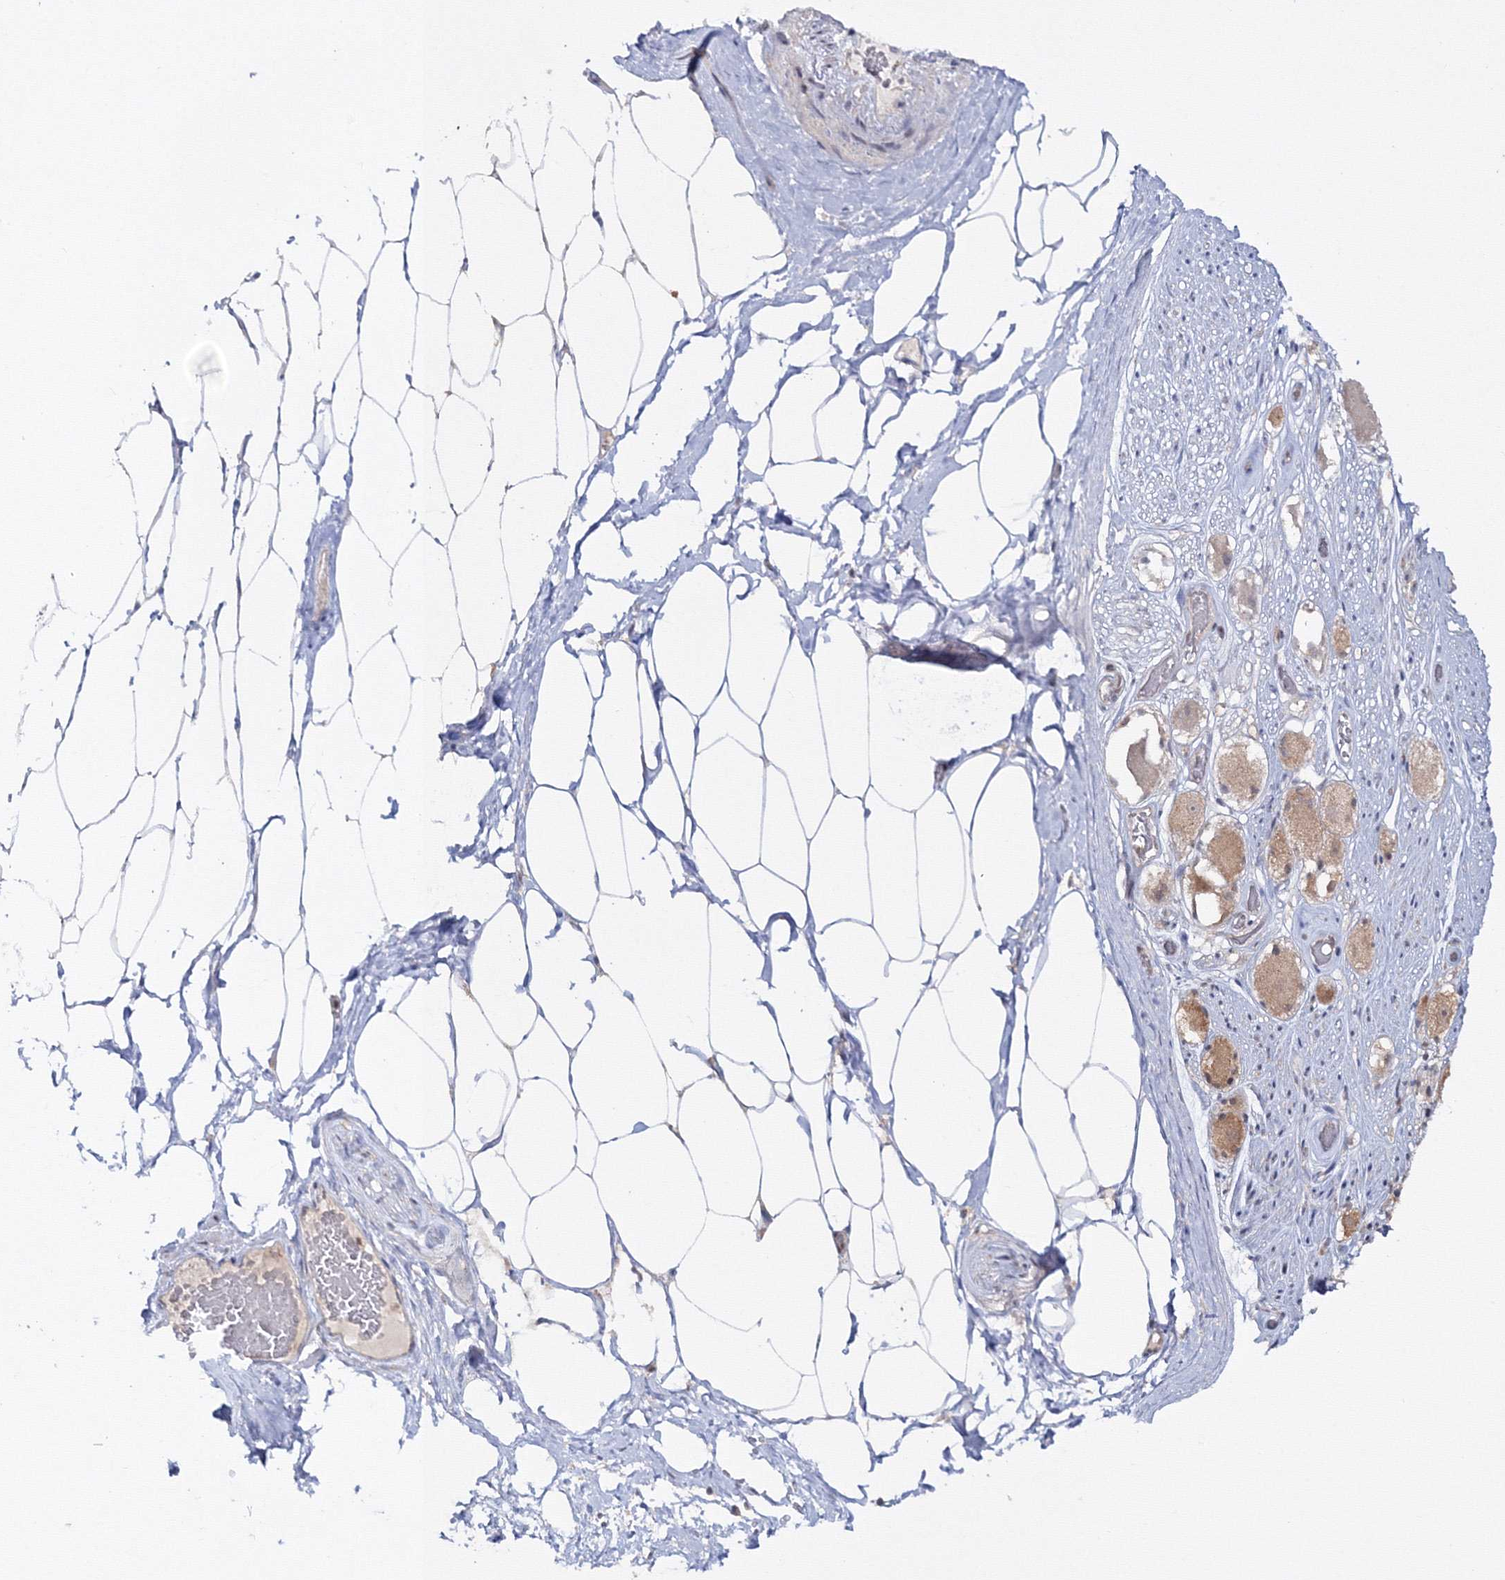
{"staining": {"intensity": "negative", "quantity": "none", "location": "none"}, "tissue": "adipose tissue", "cell_type": "Adipocytes", "image_type": "normal", "snomed": [{"axis": "morphology", "description": "Normal tissue, NOS"}, {"axis": "morphology", "description": "Adenocarcinoma, Low grade"}, {"axis": "topography", "description": "Prostate"}, {"axis": "topography", "description": "Peripheral nerve tissue"}], "caption": "This histopathology image is of normal adipose tissue stained with IHC to label a protein in brown with the nuclei are counter-stained blue. There is no expression in adipocytes.", "gene": "ZFAND6", "patient": {"sex": "male", "age": 63}}